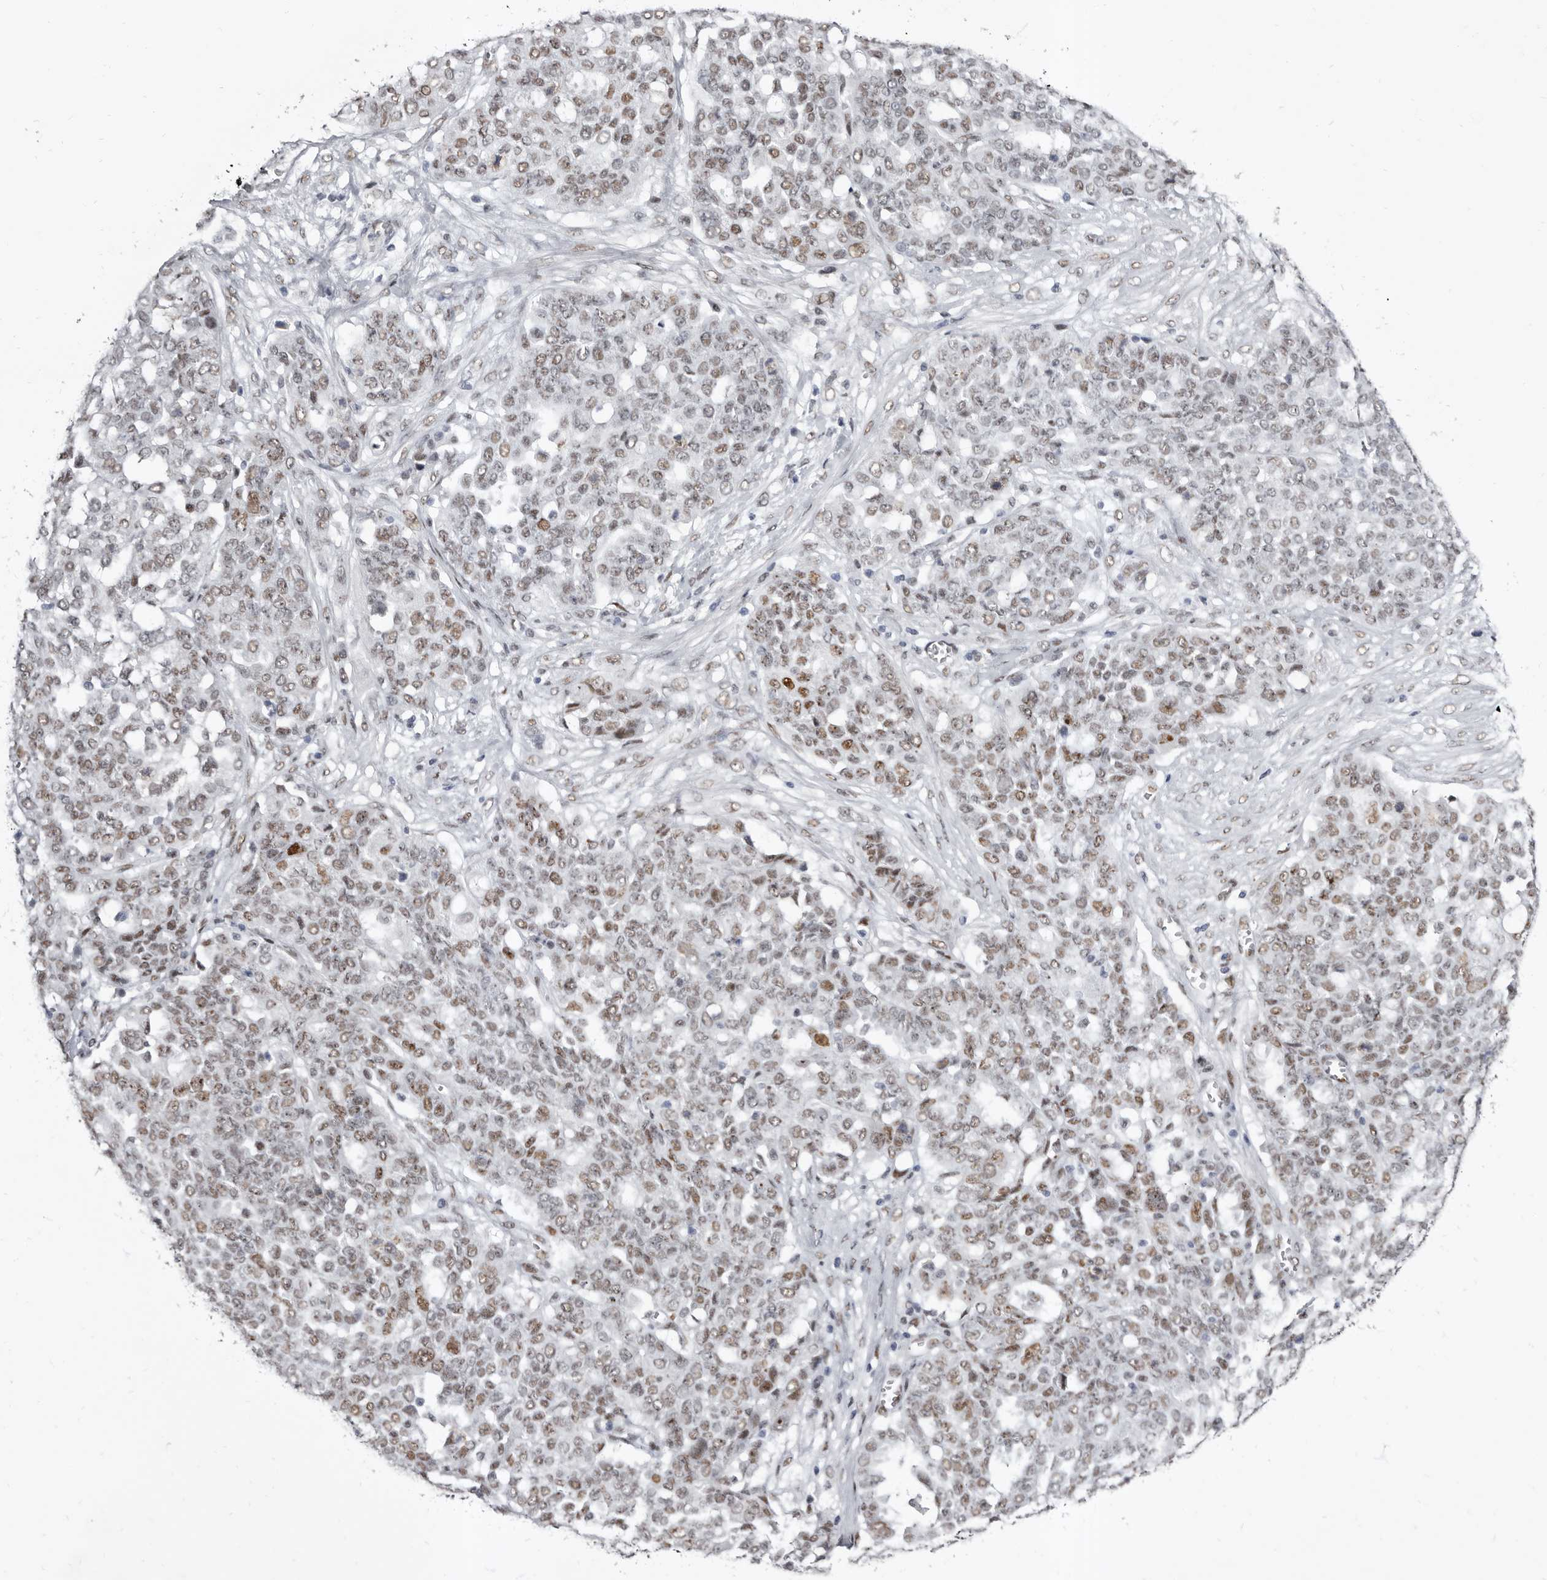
{"staining": {"intensity": "moderate", "quantity": "25%-75%", "location": "nuclear"}, "tissue": "ovarian cancer", "cell_type": "Tumor cells", "image_type": "cancer", "snomed": [{"axis": "morphology", "description": "Cystadenocarcinoma, serous, NOS"}, {"axis": "topography", "description": "Soft tissue"}, {"axis": "topography", "description": "Ovary"}], "caption": "Immunohistochemical staining of ovarian cancer exhibits medium levels of moderate nuclear staining in about 25%-75% of tumor cells.", "gene": "ZNF326", "patient": {"sex": "female", "age": 57}}